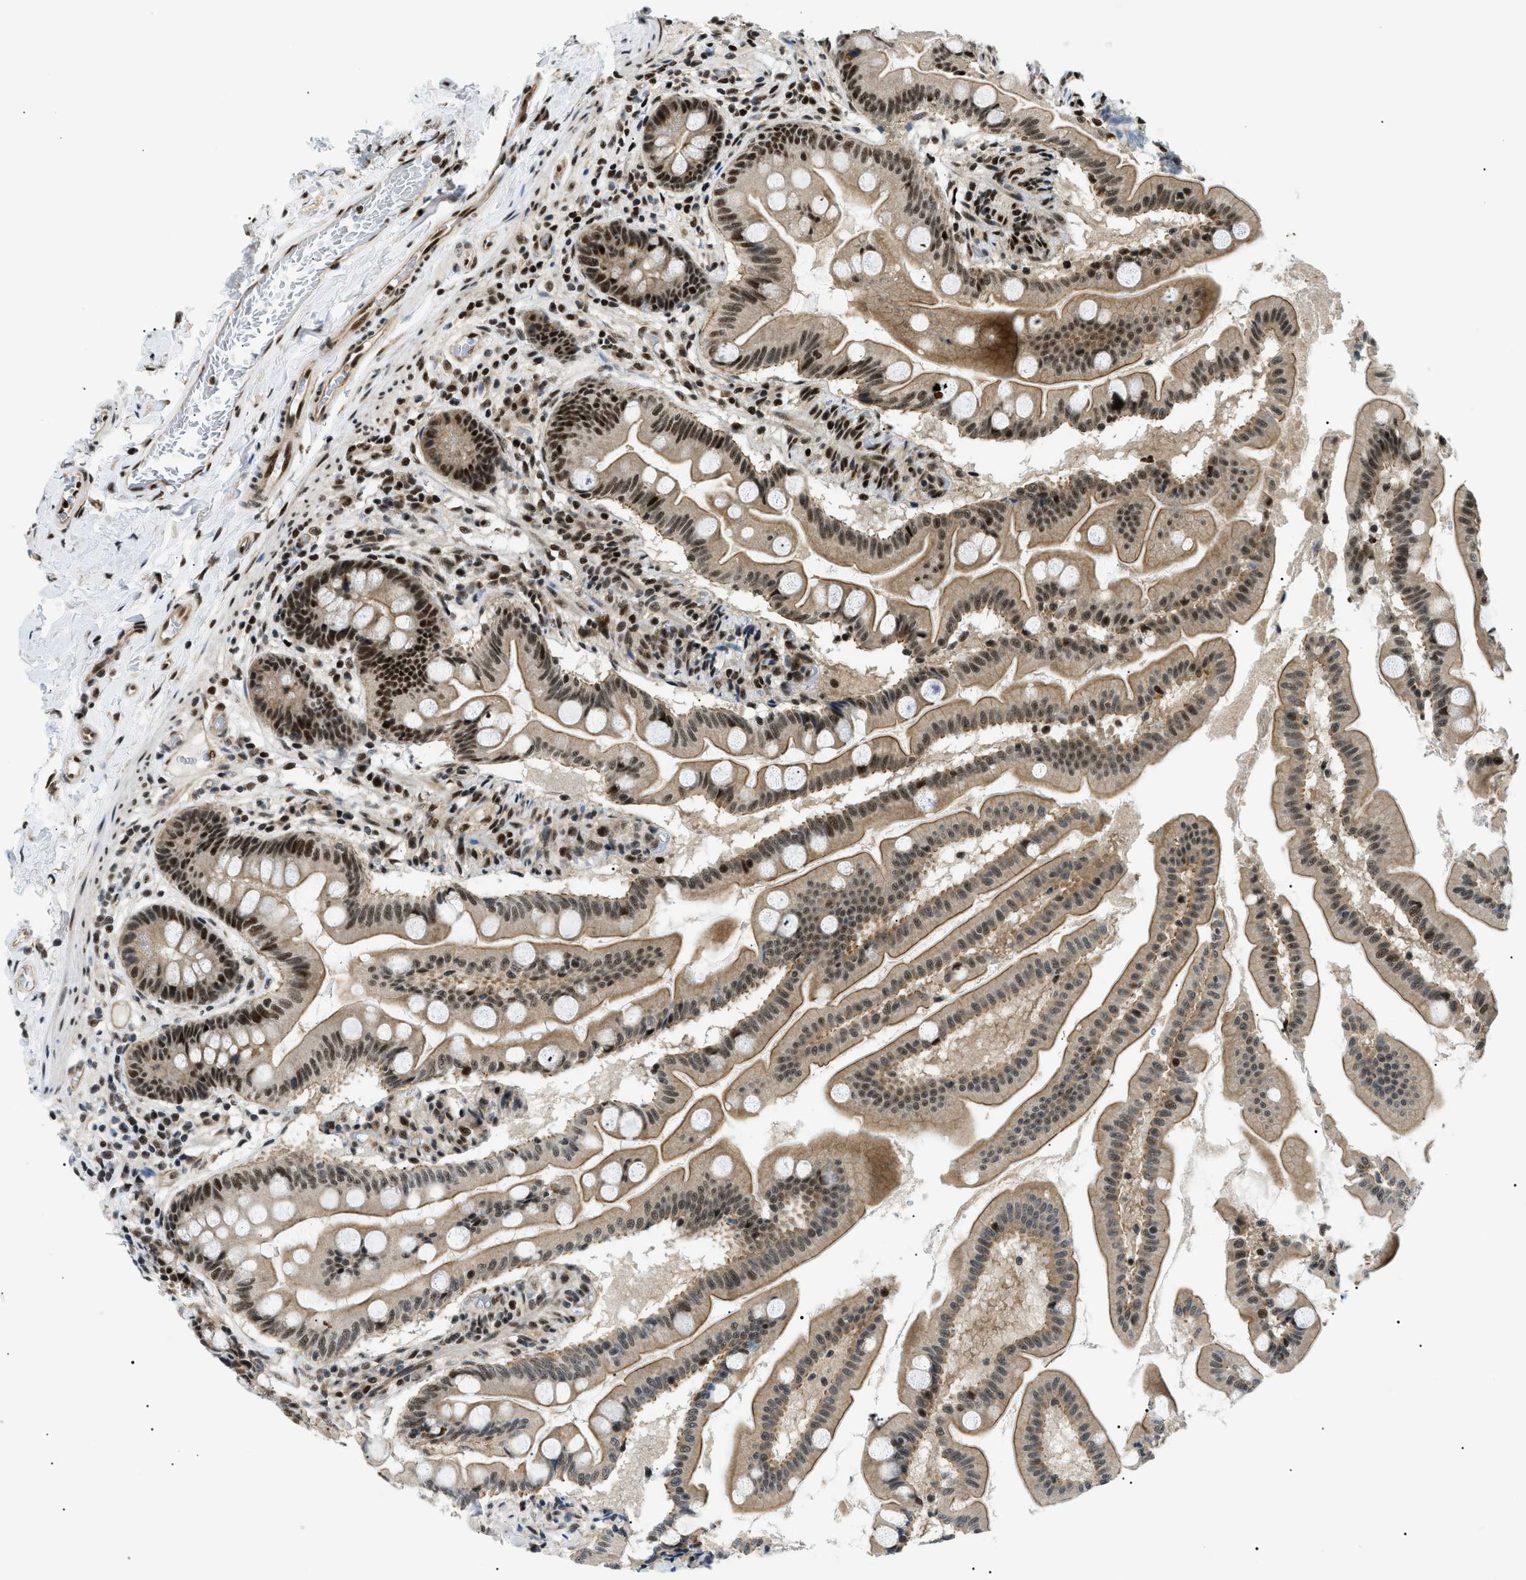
{"staining": {"intensity": "strong", "quantity": ">75%", "location": "cytoplasmic/membranous,nuclear"}, "tissue": "small intestine", "cell_type": "Glandular cells", "image_type": "normal", "snomed": [{"axis": "morphology", "description": "Normal tissue, NOS"}, {"axis": "topography", "description": "Small intestine"}], "caption": "Unremarkable small intestine reveals strong cytoplasmic/membranous,nuclear expression in approximately >75% of glandular cells, visualized by immunohistochemistry. (Brightfield microscopy of DAB IHC at high magnification).", "gene": "CWC25", "patient": {"sex": "female", "age": 56}}